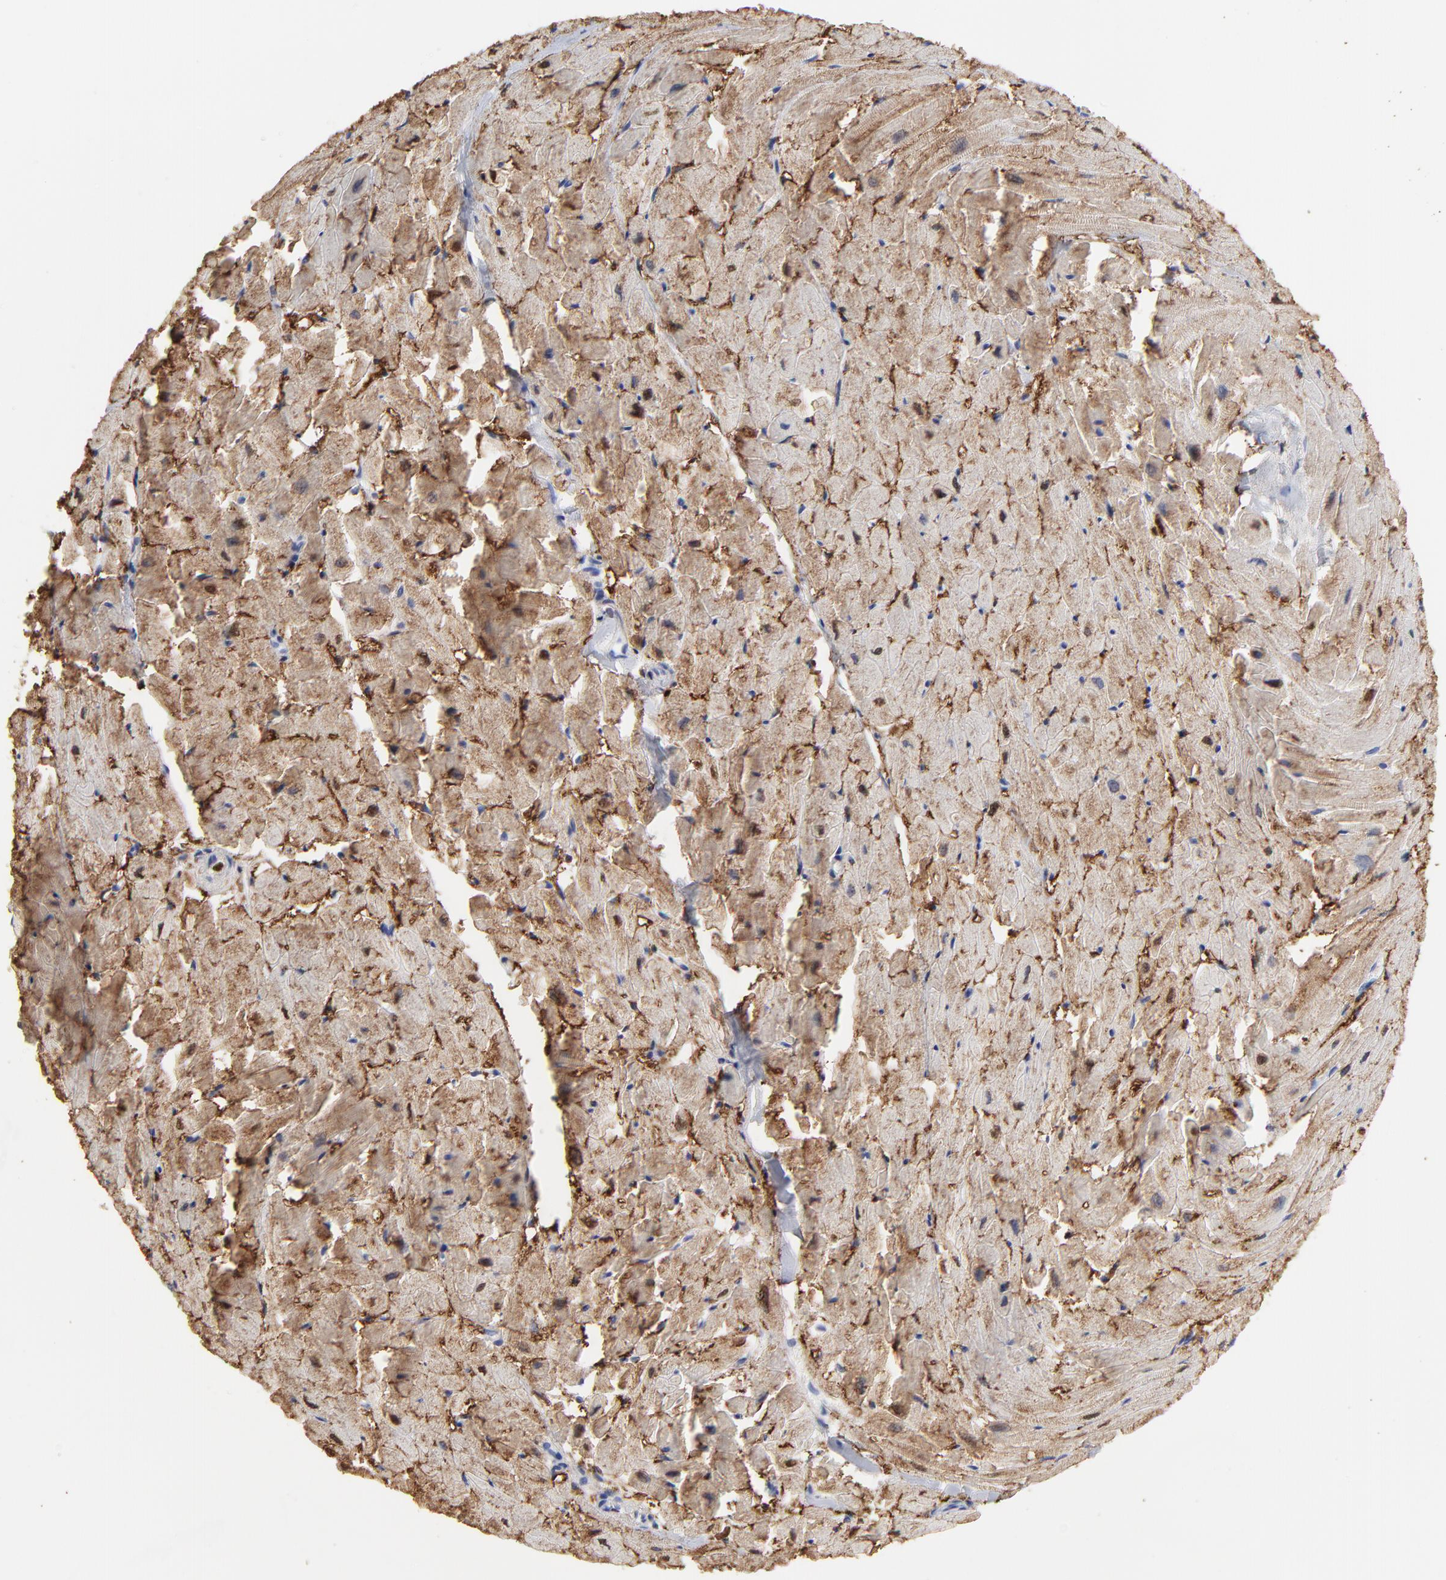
{"staining": {"intensity": "strong", "quantity": ">75%", "location": "cytoplasmic/membranous"}, "tissue": "heart muscle", "cell_type": "Cardiomyocytes", "image_type": "normal", "snomed": [{"axis": "morphology", "description": "Normal tissue, NOS"}, {"axis": "topography", "description": "Heart"}], "caption": "Immunohistochemical staining of unremarkable human heart muscle shows >75% levels of strong cytoplasmic/membranous protein positivity in approximately >75% of cardiomyocytes.", "gene": "CNTN3", "patient": {"sex": "female", "age": 19}}